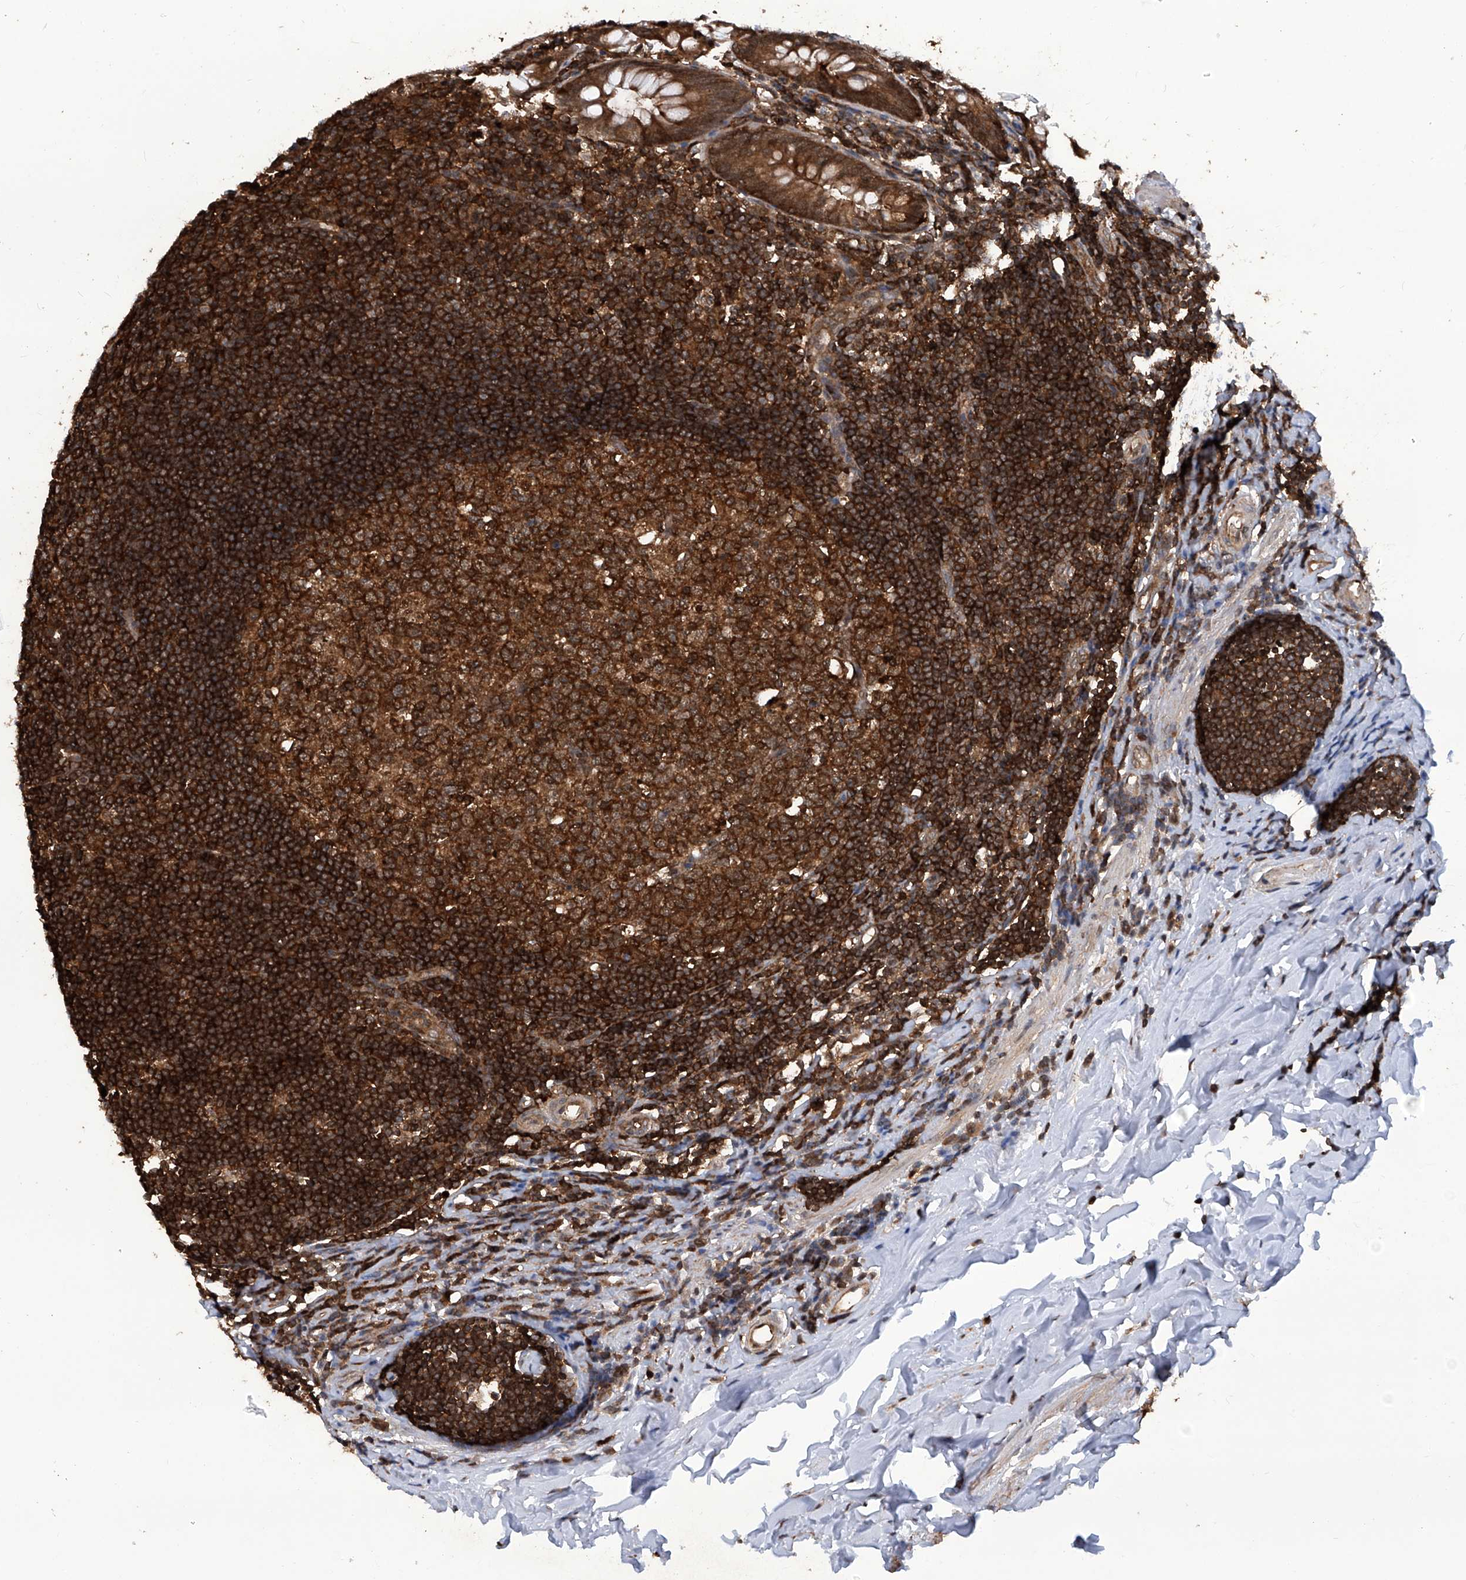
{"staining": {"intensity": "moderate", "quantity": ">75%", "location": "cytoplasmic/membranous,nuclear"}, "tissue": "appendix", "cell_type": "Glandular cells", "image_type": "normal", "snomed": [{"axis": "morphology", "description": "Normal tissue, NOS"}, {"axis": "topography", "description": "Appendix"}], "caption": "A photomicrograph of appendix stained for a protein shows moderate cytoplasmic/membranous,nuclear brown staining in glandular cells. (DAB (3,3'-diaminobenzidine) IHC, brown staining for protein, blue staining for nuclei).", "gene": "PSMB1", "patient": {"sex": "female", "age": 54}}